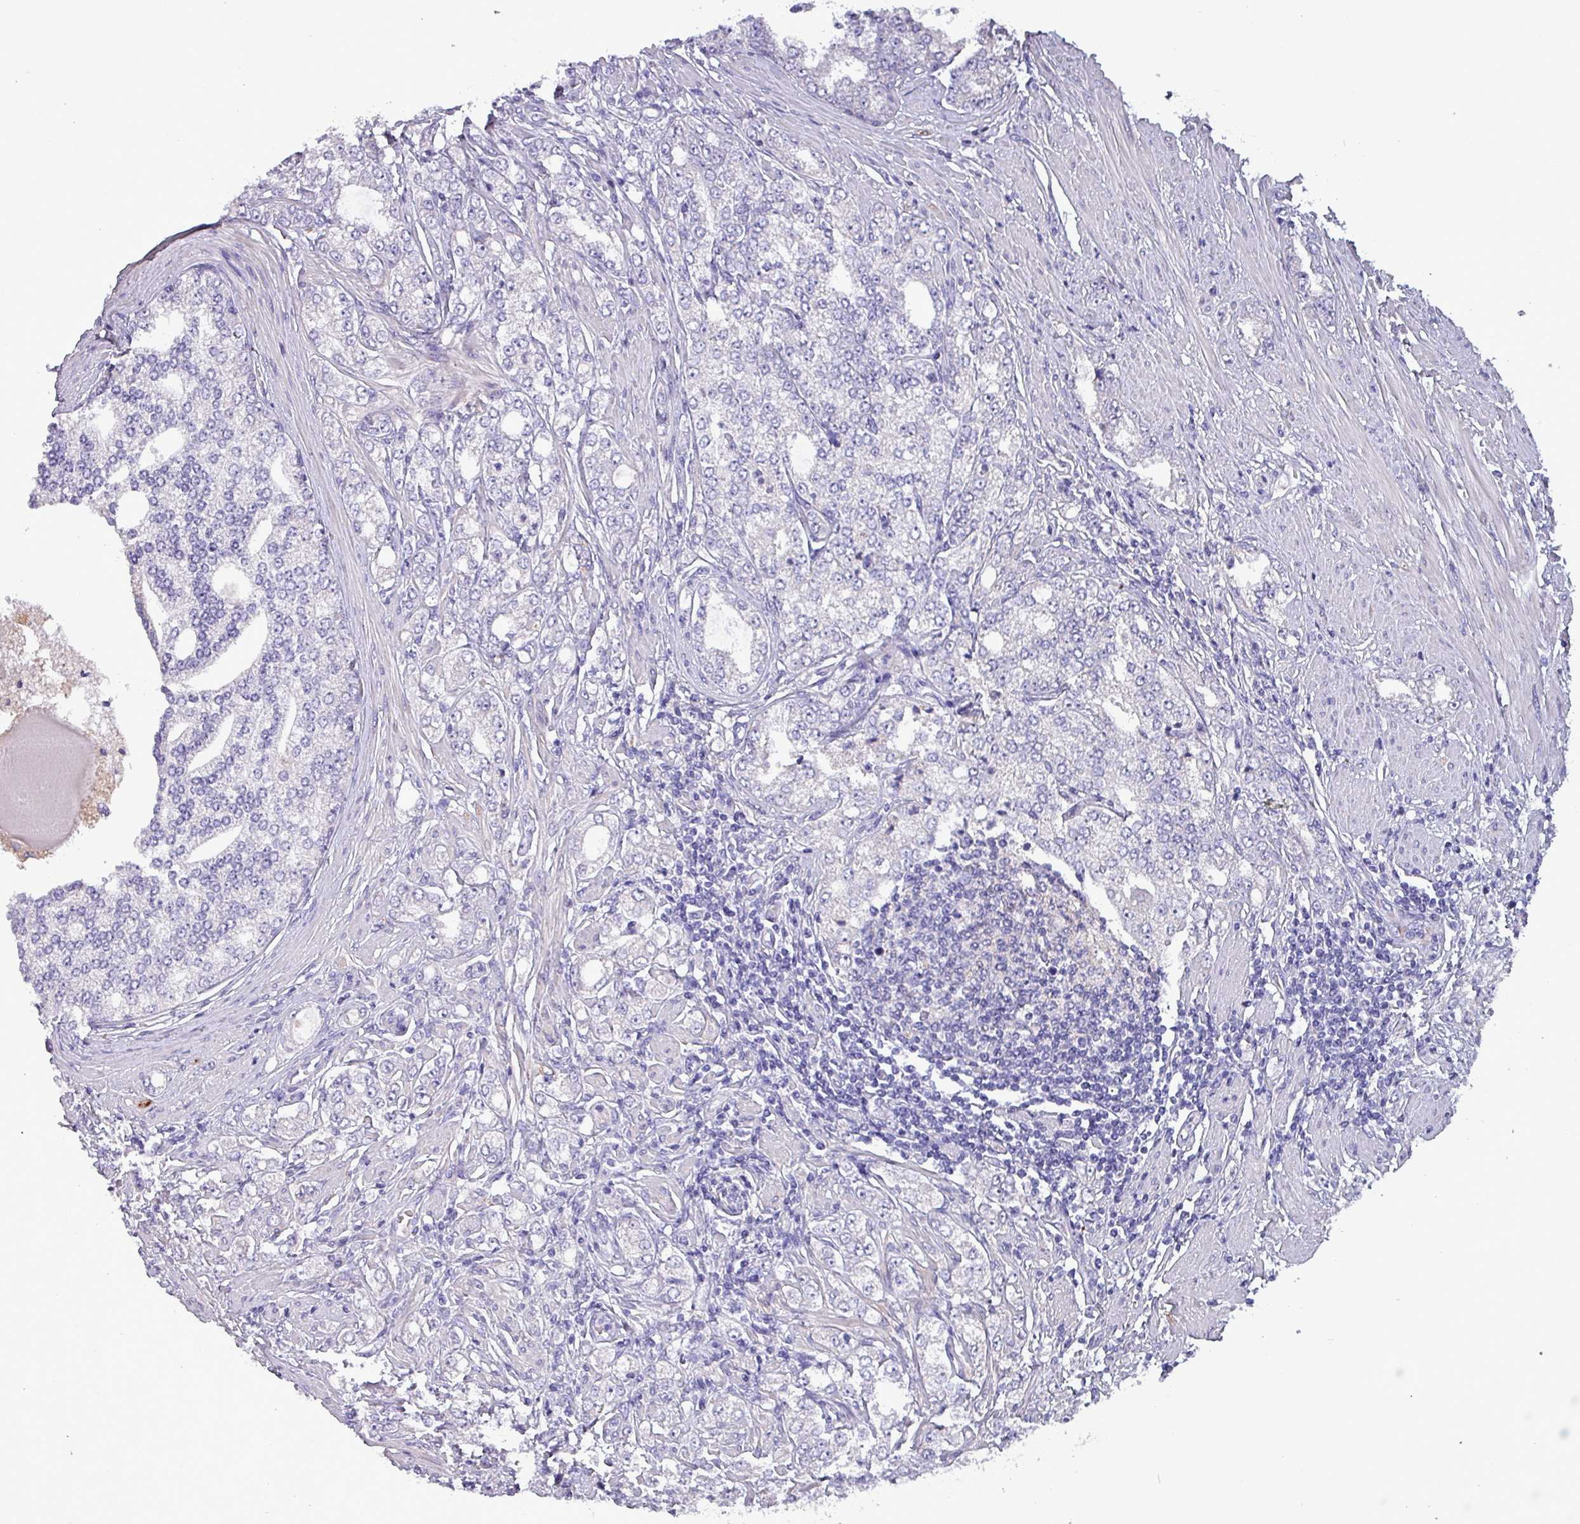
{"staining": {"intensity": "negative", "quantity": "none", "location": "none"}, "tissue": "prostate cancer", "cell_type": "Tumor cells", "image_type": "cancer", "snomed": [{"axis": "morphology", "description": "Adenocarcinoma, High grade"}, {"axis": "topography", "description": "Prostate"}], "caption": "Immunohistochemistry (IHC) photomicrograph of prostate cancer (adenocarcinoma (high-grade)) stained for a protein (brown), which reveals no staining in tumor cells.", "gene": "HSD3B7", "patient": {"sex": "male", "age": 64}}